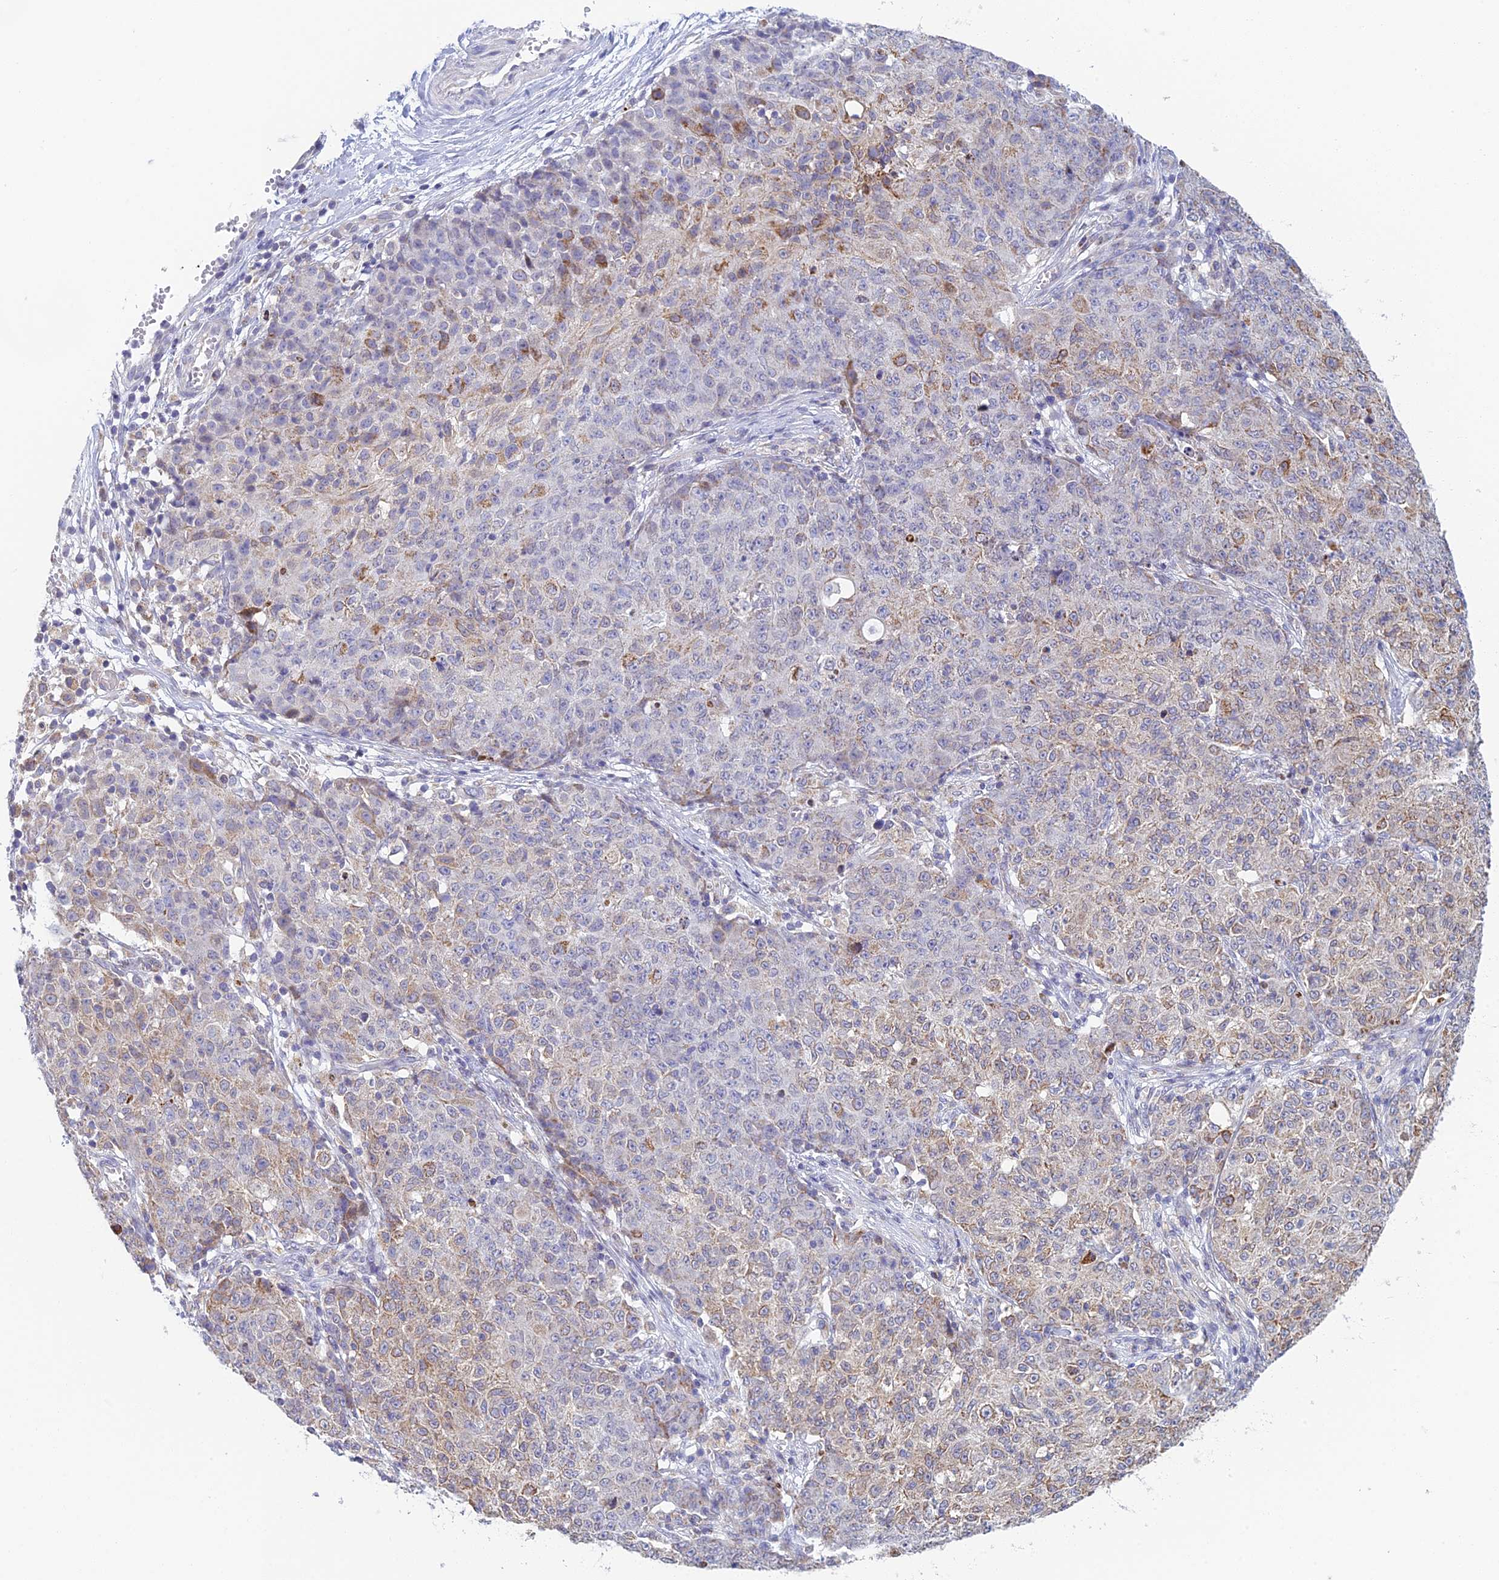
{"staining": {"intensity": "weak", "quantity": "25%-75%", "location": "cytoplasmic/membranous"}, "tissue": "ovarian cancer", "cell_type": "Tumor cells", "image_type": "cancer", "snomed": [{"axis": "morphology", "description": "Carcinoma, endometroid"}, {"axis": "topography", "description": "Ovary"}], "caption": "IHC of human ovarian cancer (endometroid carcinoma) shows low levels of weak cytoplasmic/membranous staining in about 25%-75% of tumor cells. The protein of interest is stained brown, and the nuclei are stained in blue (DAB (3,3'-diaminobenzidine) IHC with brightfield microscopy, high magnification).", "gene": "REXO5", "patient": {"sex": "female", "age": 42}}